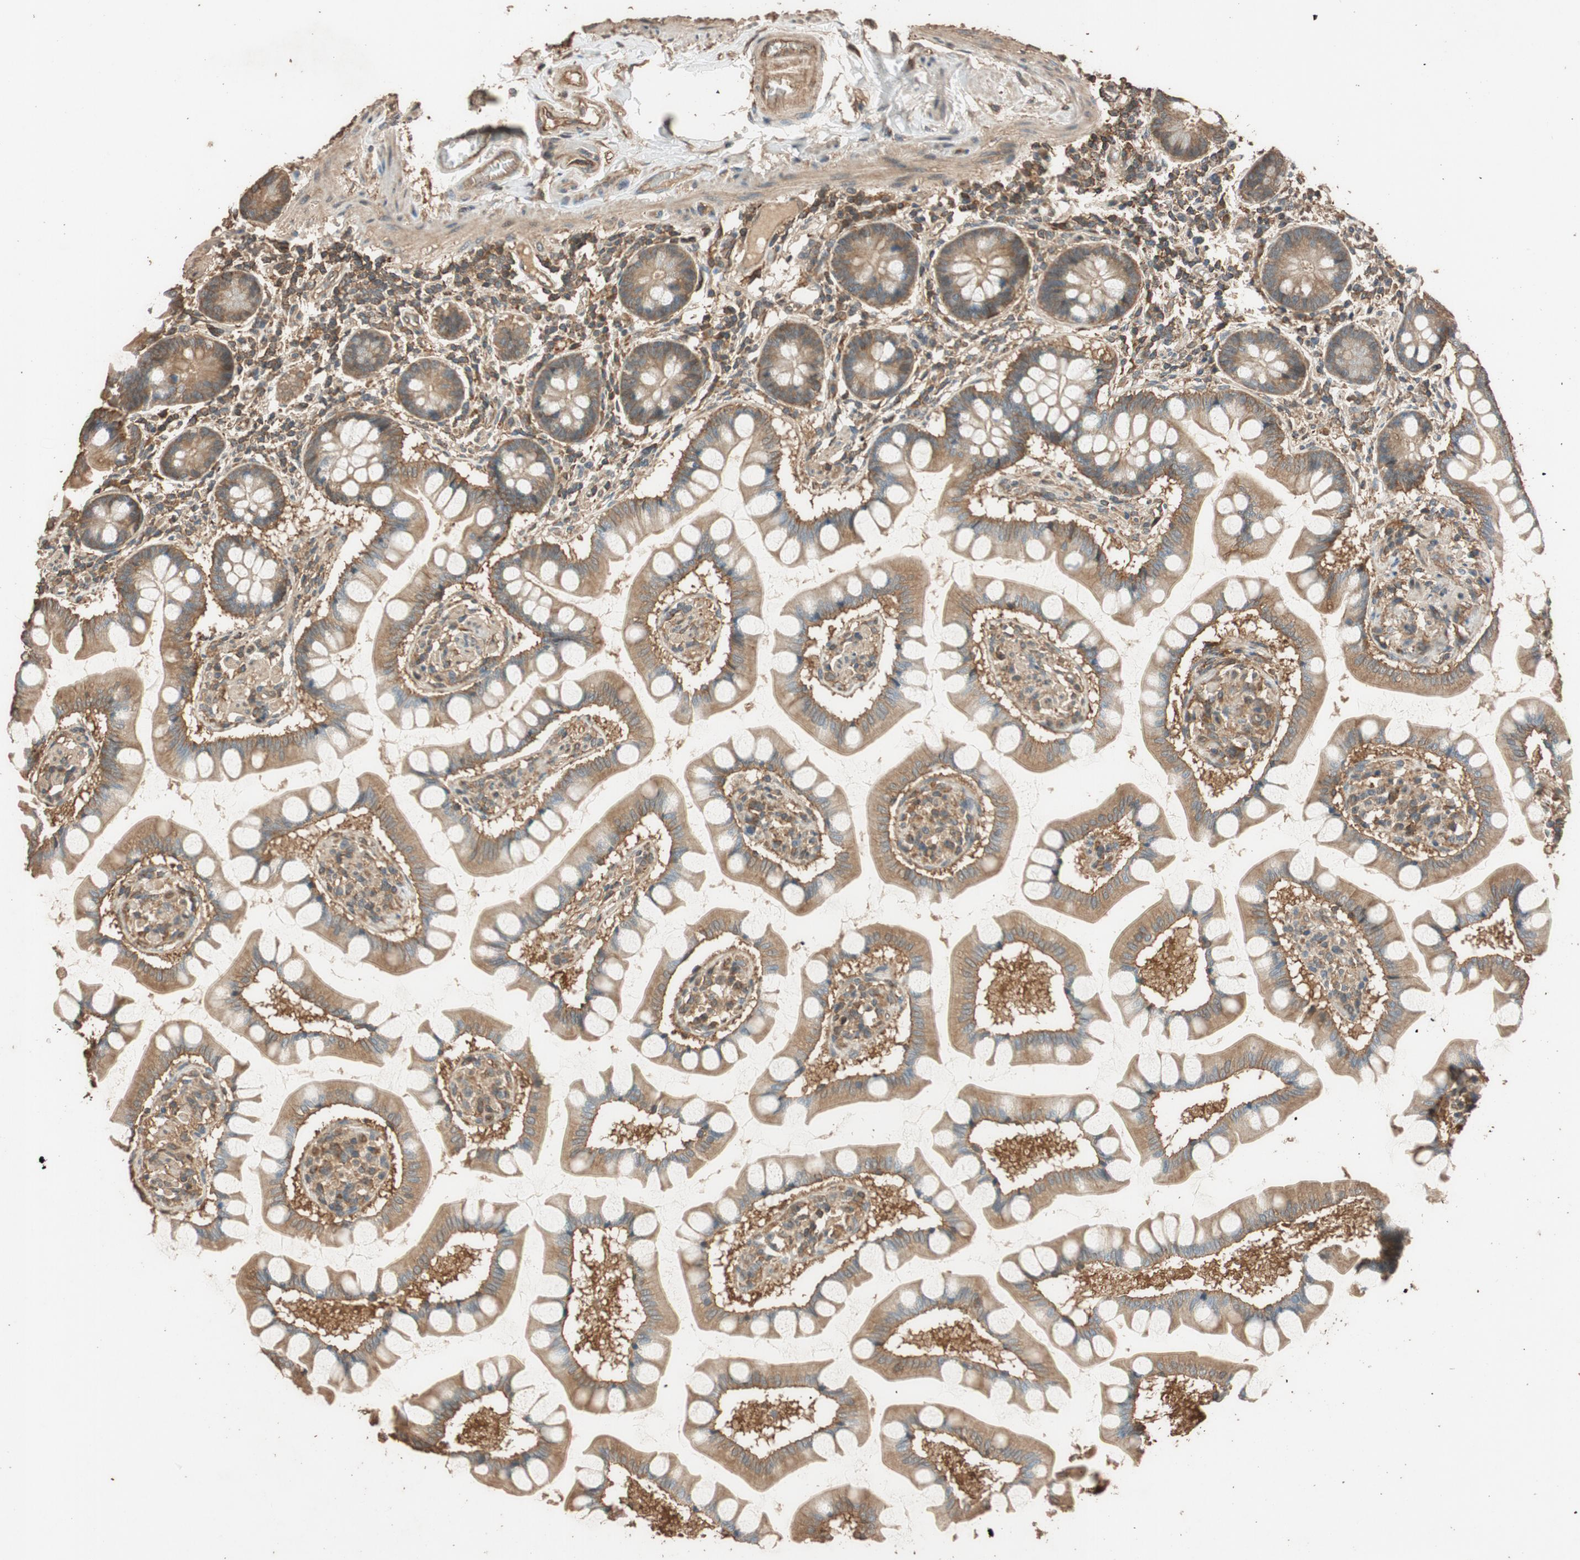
{"staining": {"intensity": "moderate", "quantity": ">75%", "location": "cytoplasmic/membranous"}, "tissue": "small intestine", "cell_type": "Glandular cells", "image_type": "normal", "snomed": [{"axis": "morphology", "description": "Normal tissue, NOS"}, {"axis": "topography", "description": "Small intestine"}], "caption": "Moderate cytoplasmic/membranous positivity for a protein is present in approximately >75% of glandular cells of unremarkable small intestine using immunohistochemistry.", "gene": "MST1R", "patient": {"sex": "male", "age": 41}}